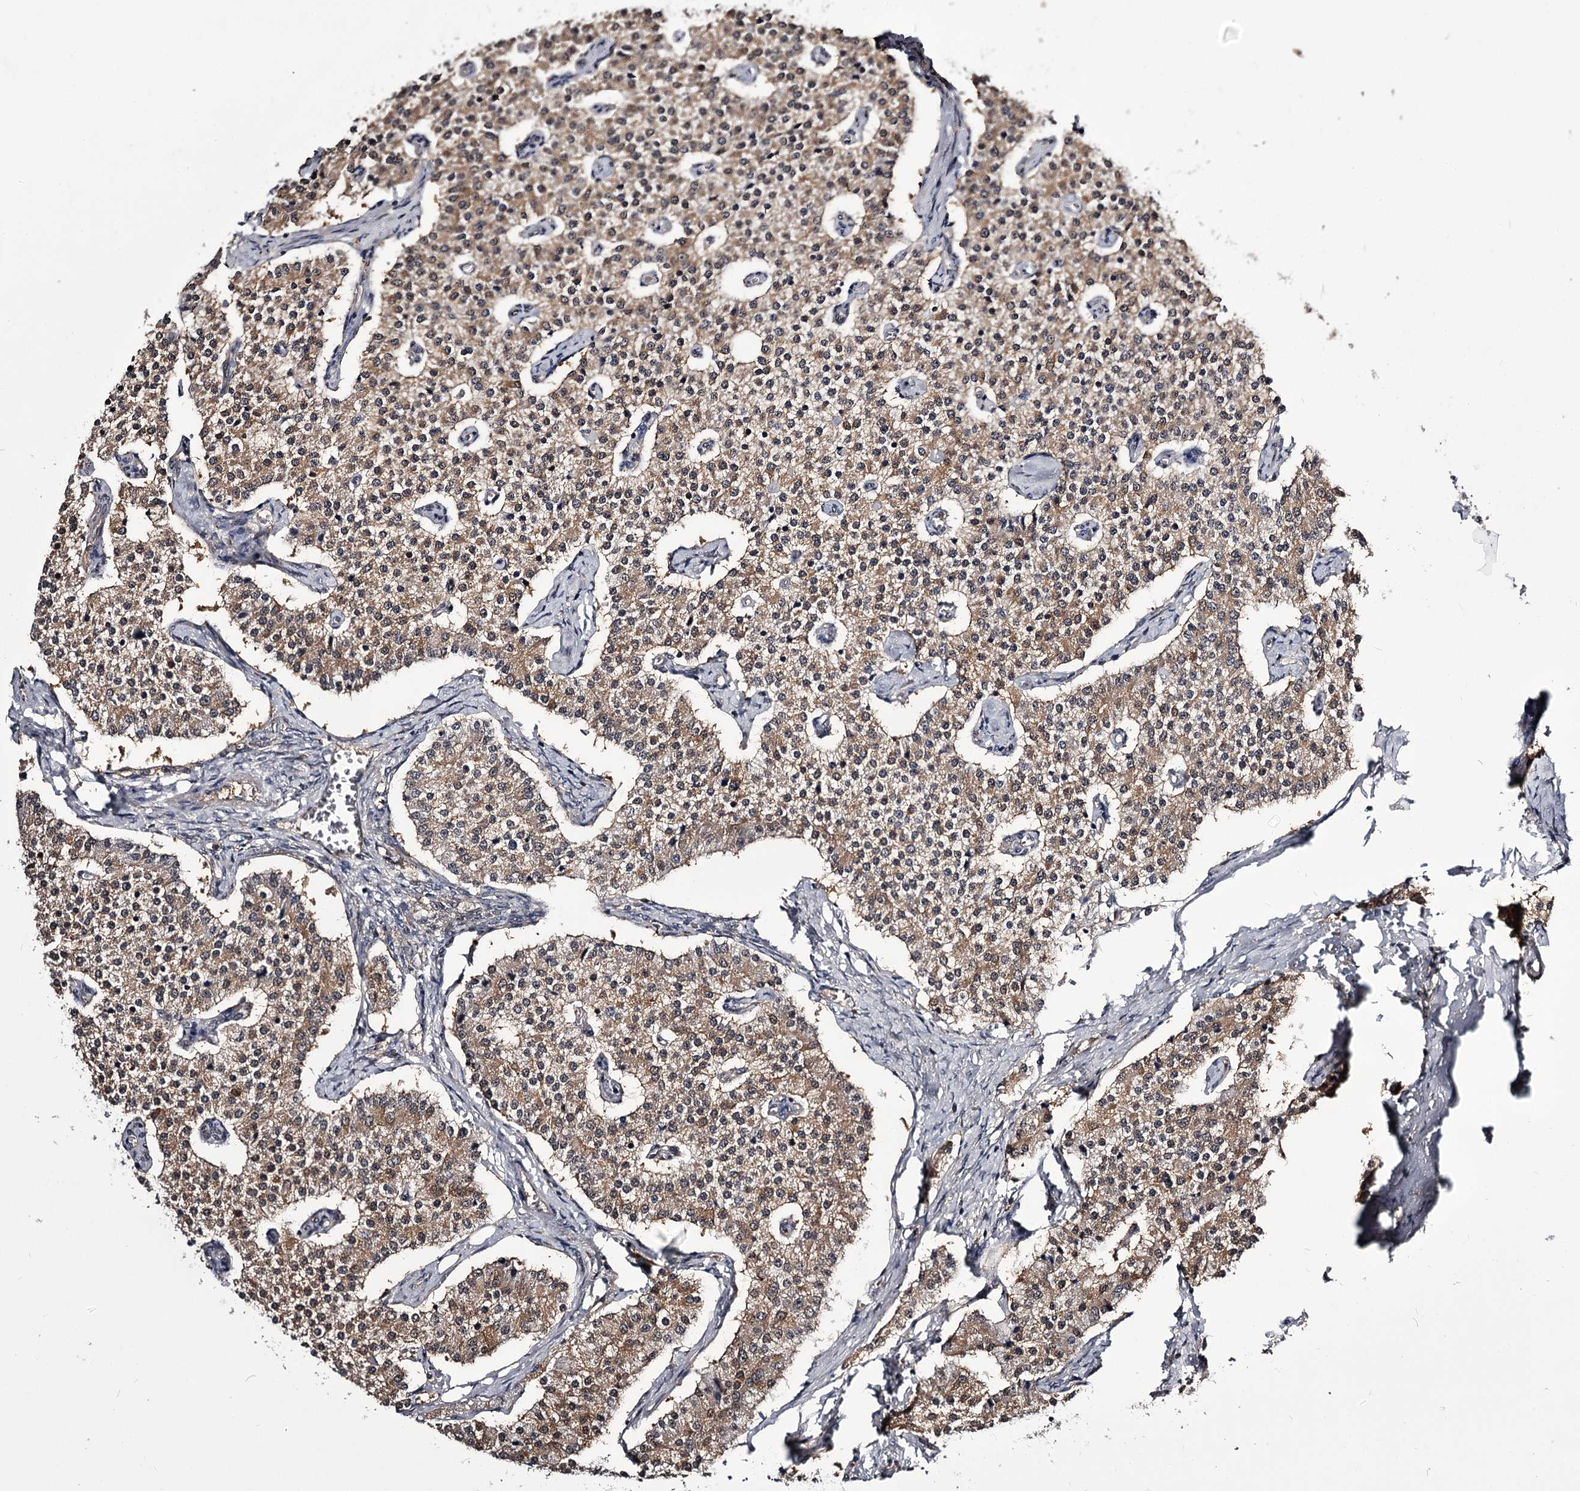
{"staining": {"intensity": "moderate", "quantity": ">75%", "location": "cytoplasmic/membranous"}, "tissue": "carcinoid", "cell_type": "Tumor cells", "image_type": "cancer", "snomed": [{"axis": "morphology", "description": "Carcinoid, malignant, NOS"}, {"axis": "topography", "description": "Colon"}], "caption": "Immunohistochemical staining of malignant carcinoid shows moderate cytoplasmic/membranous protein expression in approximately >75% of tumor cells.", "gene": "GSTO1", "patient": {"sex": "female", "age": 52}}